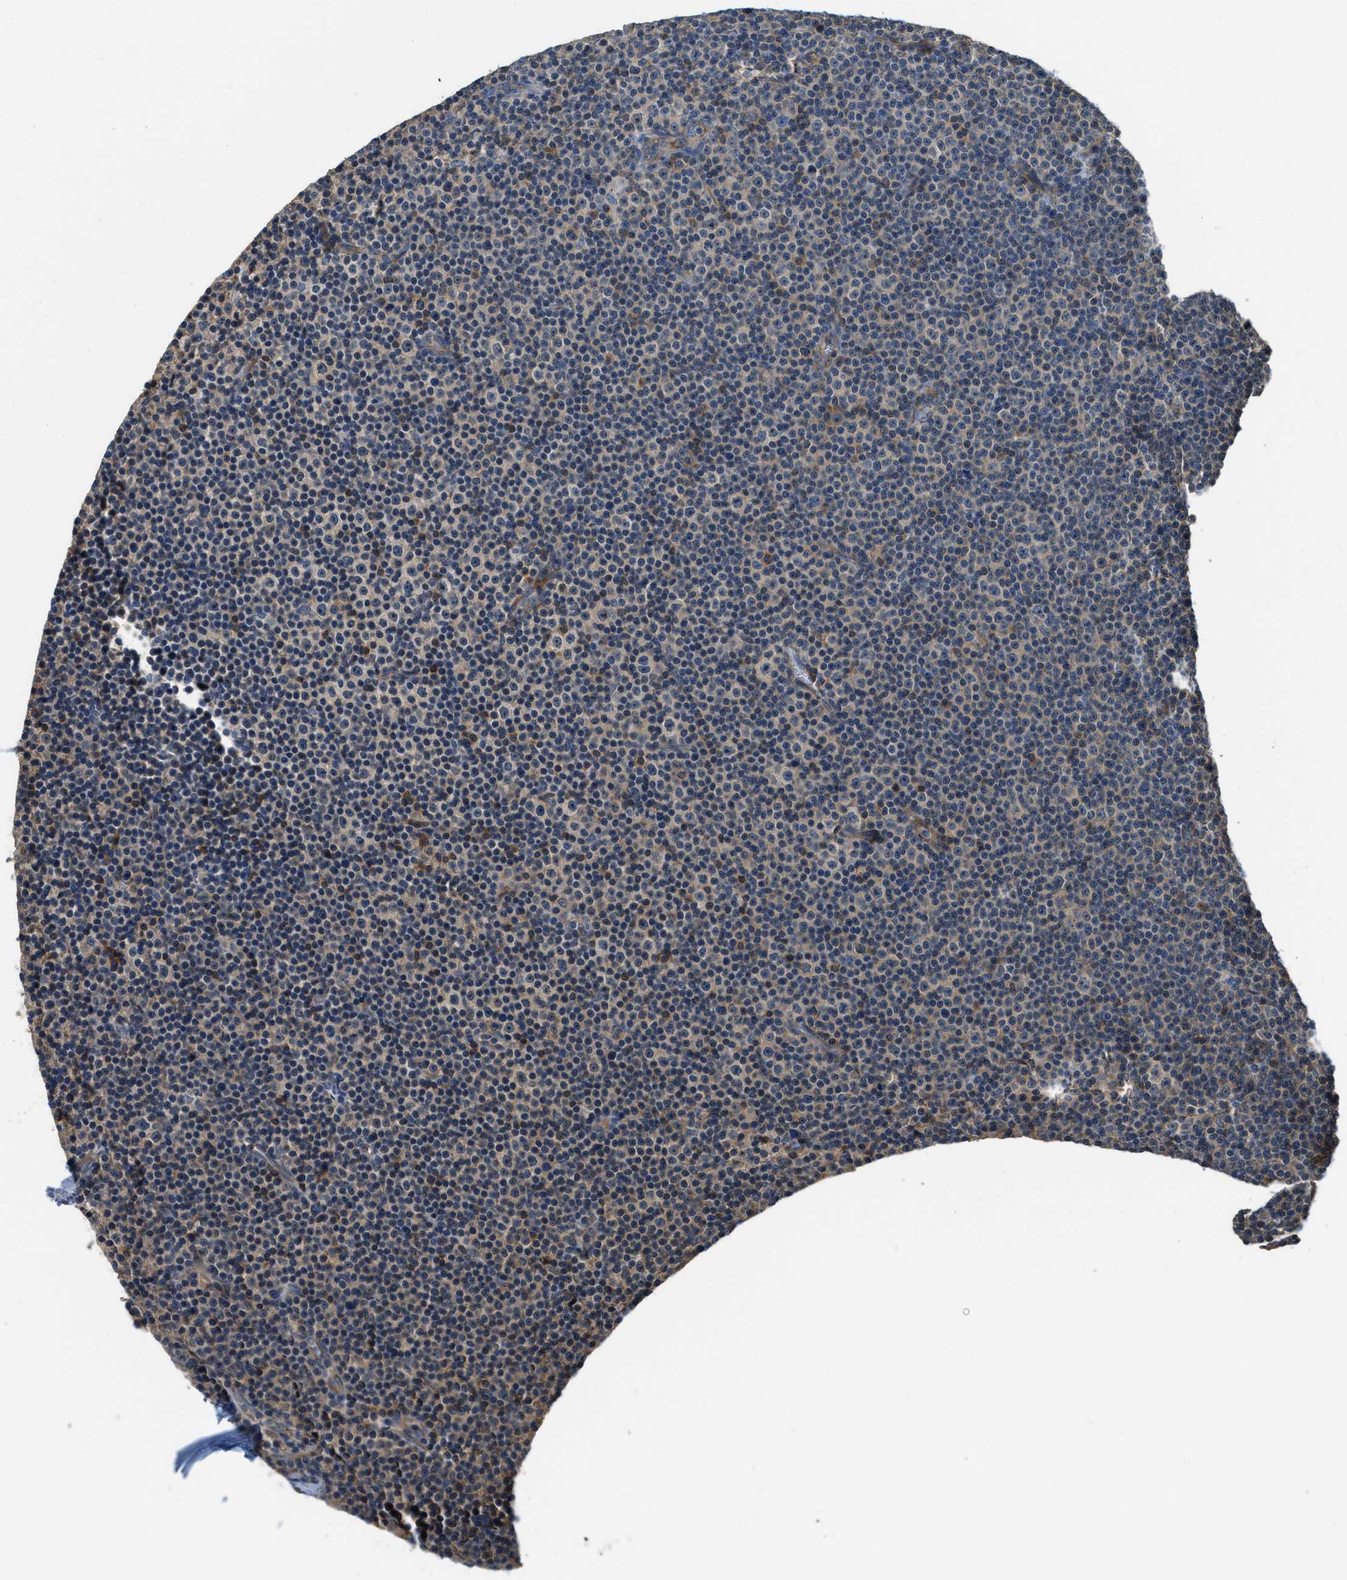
{"staining": {"intensity": "weak", "quantity": "<25%", "location": "cytoplasmic/membranous"}, "tissue": "lymphoma", "cell_type": "Tumor cells", "image_type": "cancer", "snomed": [{"axis": "morphology", "description": "Malignant lymphoma, non-Hodgkin's type, Low grade"}, {"axis": "topography", "description": "Lymph node"}], "caption": "This is an immunohistochemistry image of malignant lymphoma, non-Hodgkin's type (low-grade). There is no staining in tumor cells.", "gene": "CBLB", "patient": {"sex": "female", "age": 67}}